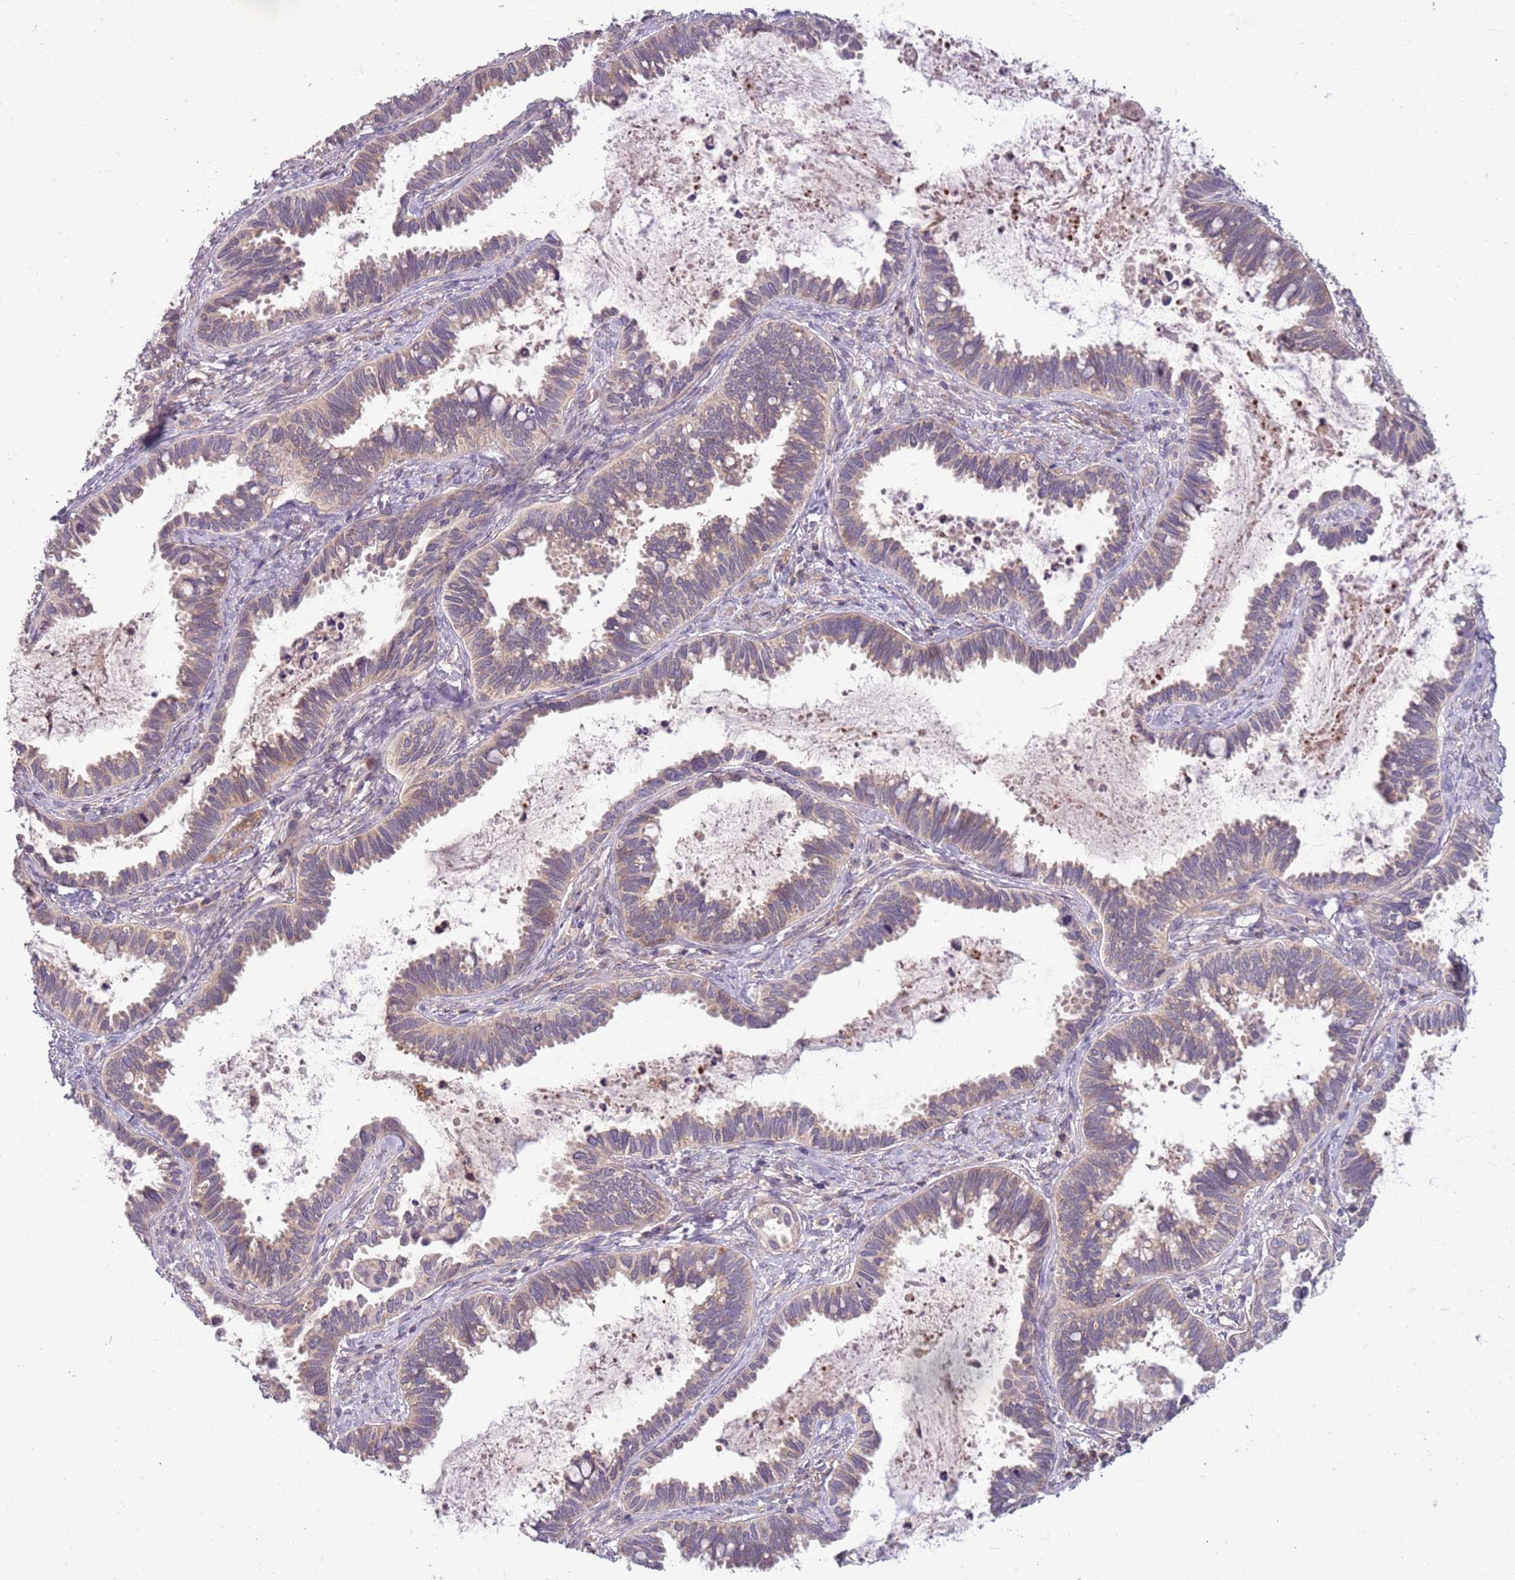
{"staining": {"intensity": "weak", "quantity": ">75%", "location": "cytoplasmic/membranous"}, "tissue": "cervical cancer", "cell_type": "Tumor cells", "image_type": "cancer", "snomed": [{"axis": "morphology", "description": "Adenocarcinoma, NOS"}, {"axis": "topography", "description": "Cervix"}], "caption": "This image shows immunohistochemistry (IHC) staining of human cervical cancer, with low weak cytoplasmic/membranous expression in approximately >75% of tumor cells.", "gene": "DTD2", "patient": {"sex": "female", "age": 37}}